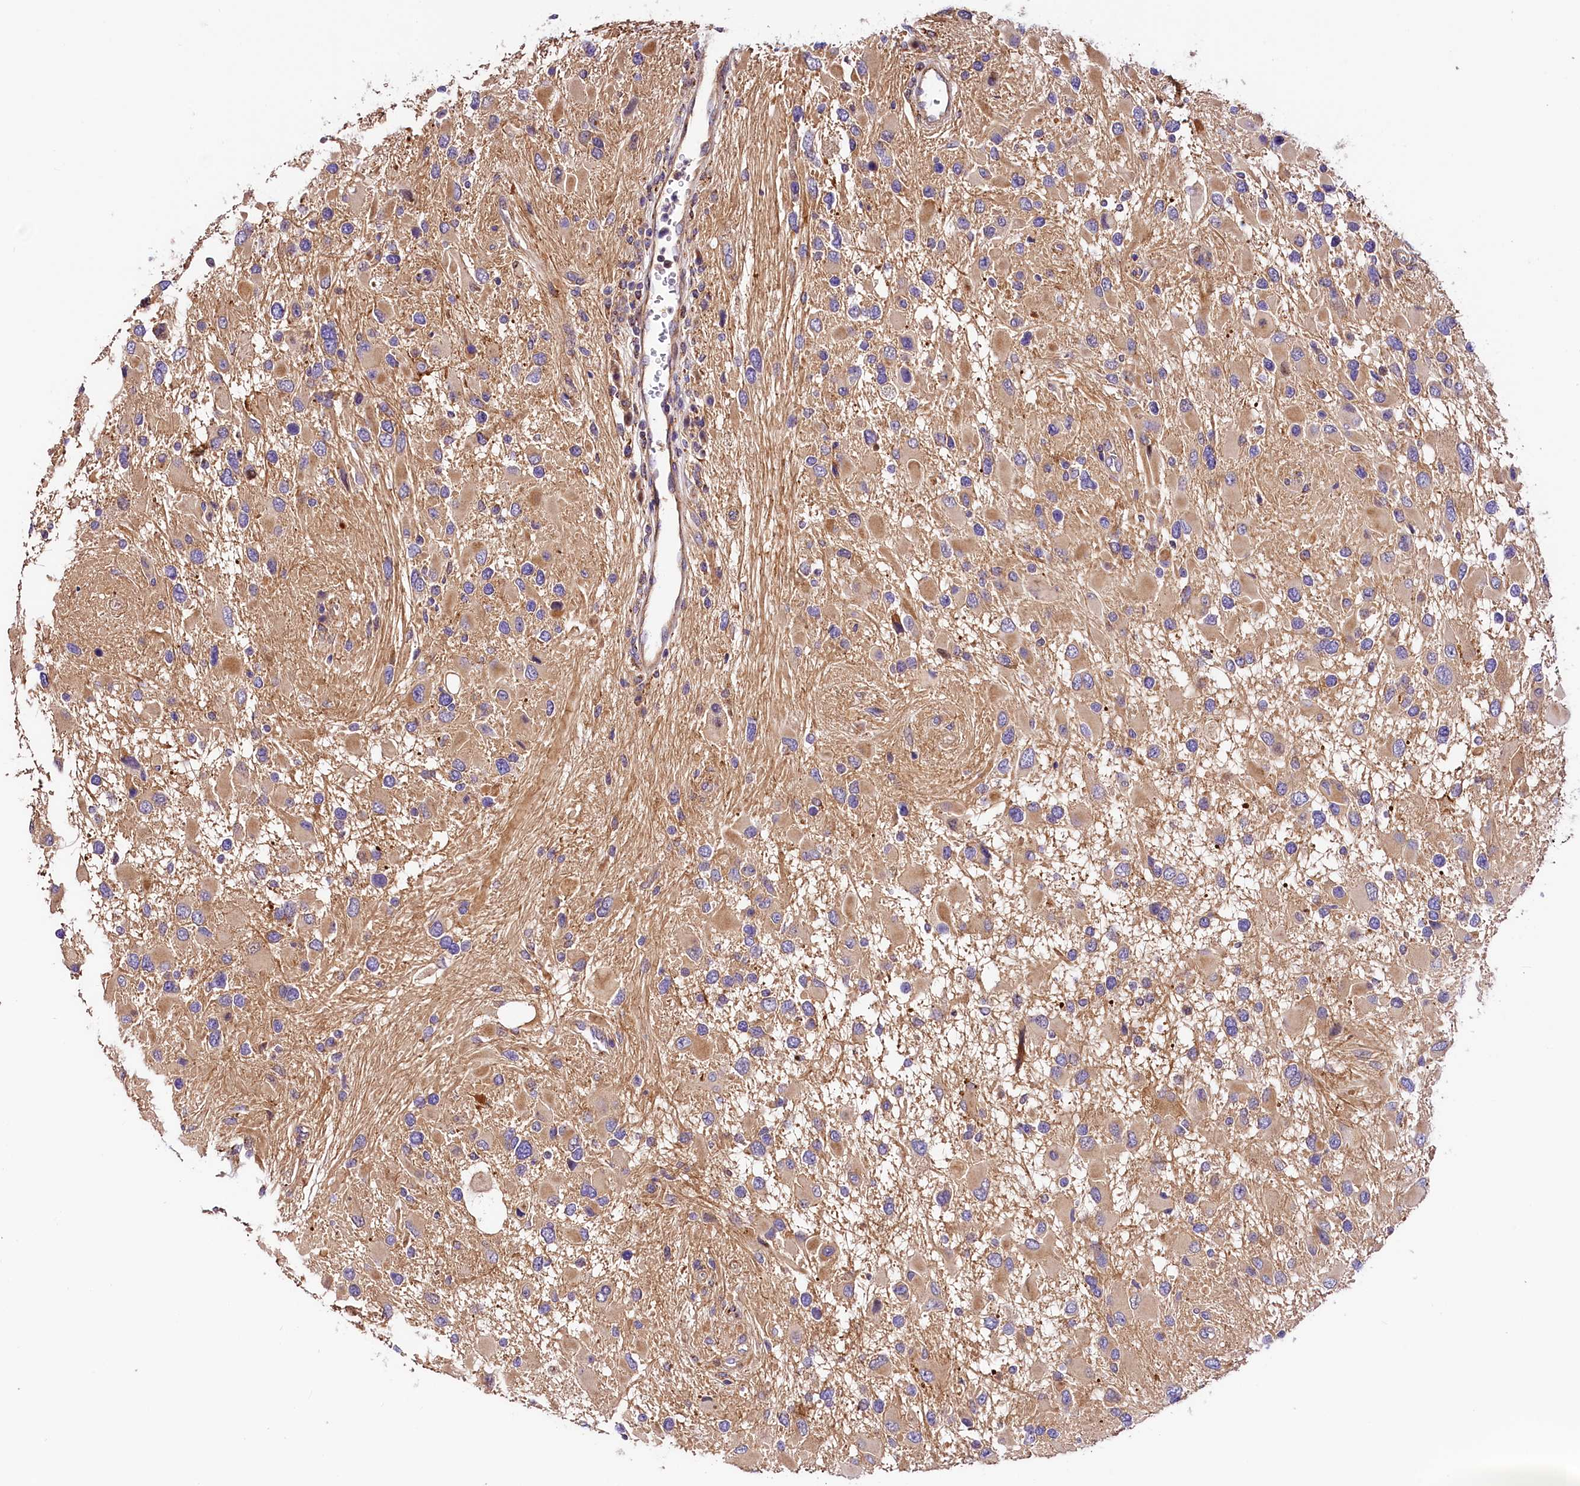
{"staining": {"intensity": "moderate", "quantity": "25%-75%", "location": "cytoplasmic/membranous"}, "tissue": "glioma", "cell_type": "Tumor cells", "image_type": "cancer", "snomed": [{"axis": "morphology", "description": "Glioma, malignant, High grade"}, {"axis": "topography", "description": "Brain"}], "caption": "Malignant glioma (high-grade) stained with a protein marker shows moderate staining in tumor cells.", "gene": "ARMC6", "patient": {"sex": "male", "age": 53}}